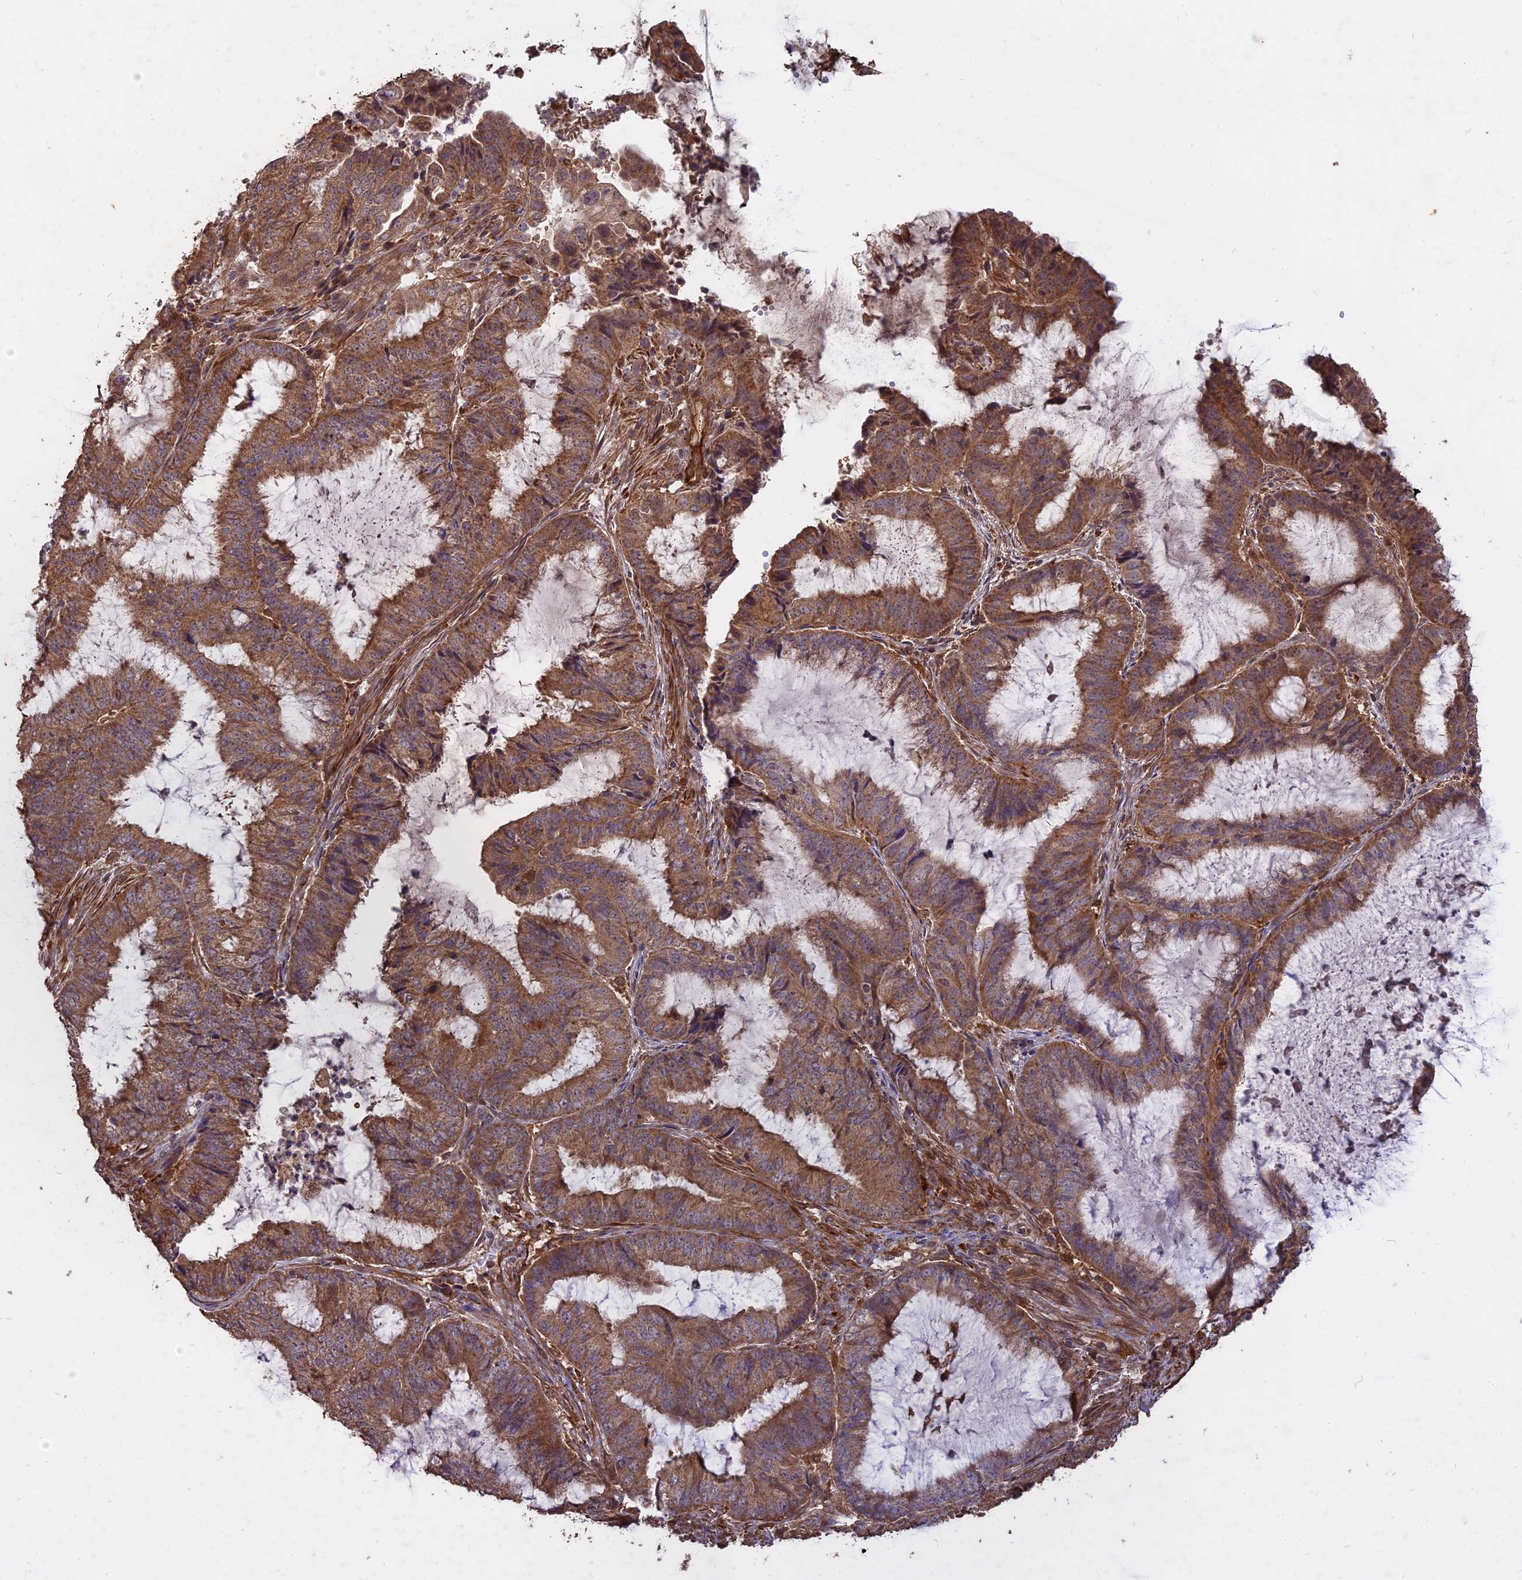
{"staining": {"intensity": "moderate", "quantity": ">75%", "location": "cytoplasmic/membranous"}, "tissue": "endometrial cancer", "cell_type": "Tumor cells", "image_type": "cancer", "snomed": [{"axis": "morphology", "description": "Adenocarcinoma, NOS"}, {"axis": "topography", "description": "Endometrium"}], "caption": "Human endometrial adenocarcinoma stained with a brown dye exhibits moderate cytoplasmic/membranous positive expression in approximately >75% of tumor cells.", "gene": "SAC3D1", "patient": {"sex": "female", "age": 51}}